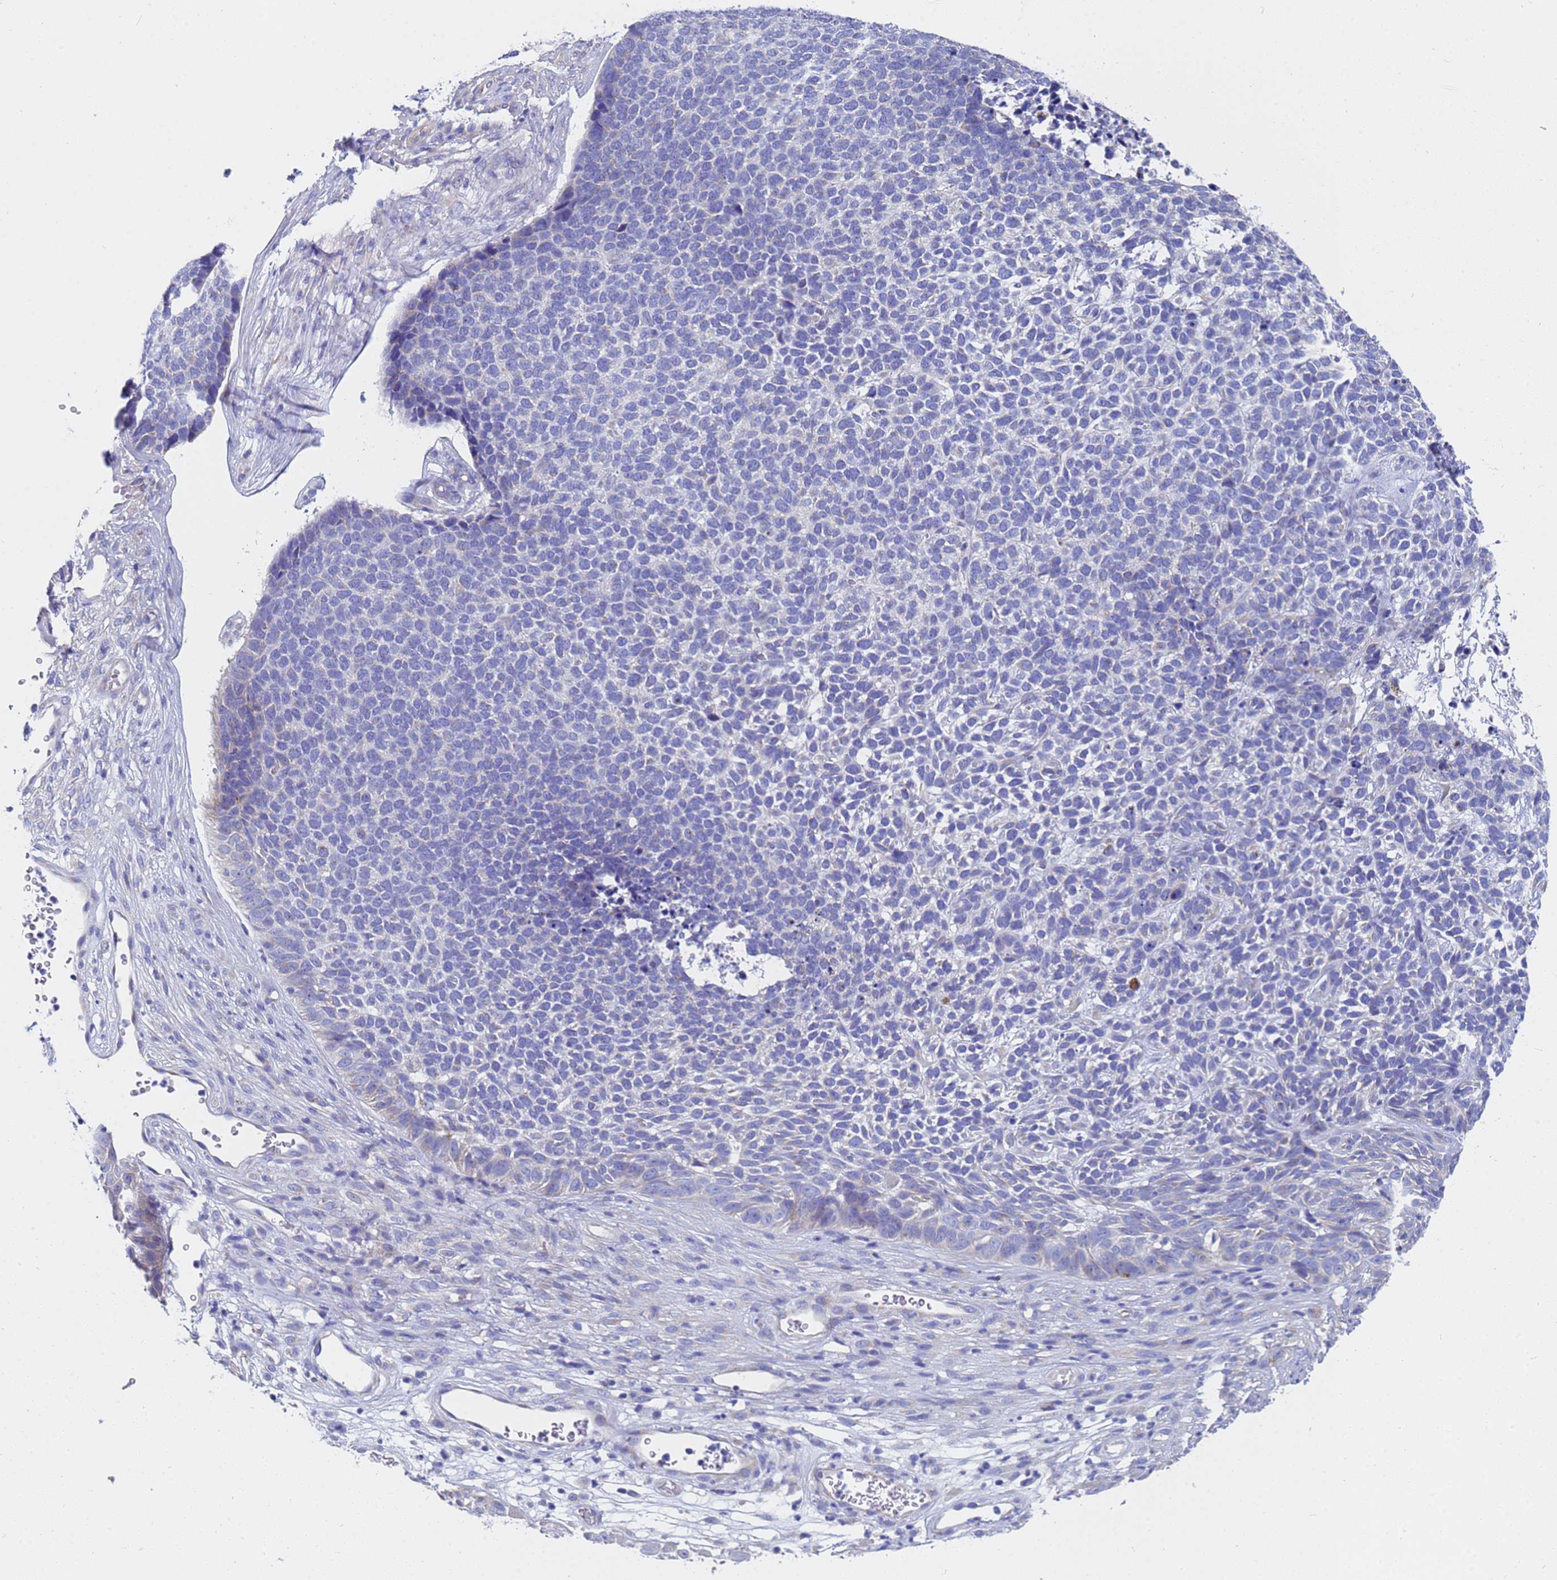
{"staining": {"intensity": "negative", "quantity": "none", "location": "none"}, "tissue": "skin cancer", "cell_type": "Tumor cells", "image_type": "cancer", "snomed": [{"axis": "morphology", "description": "Basal cell carcinoma"}, {"axis": "topography", "description": "Skin"}], "caption": "Immunohistochemistry (IHC) micrograph of skin cancer (basal cell carcinoma) stained for a protein (brown), which reveals no positivity in tumor cells. (IHC, brightfield microscopy, high magnification).", "gene": "TM4SF4", "patient": {"sex": "female", "age": 84}}